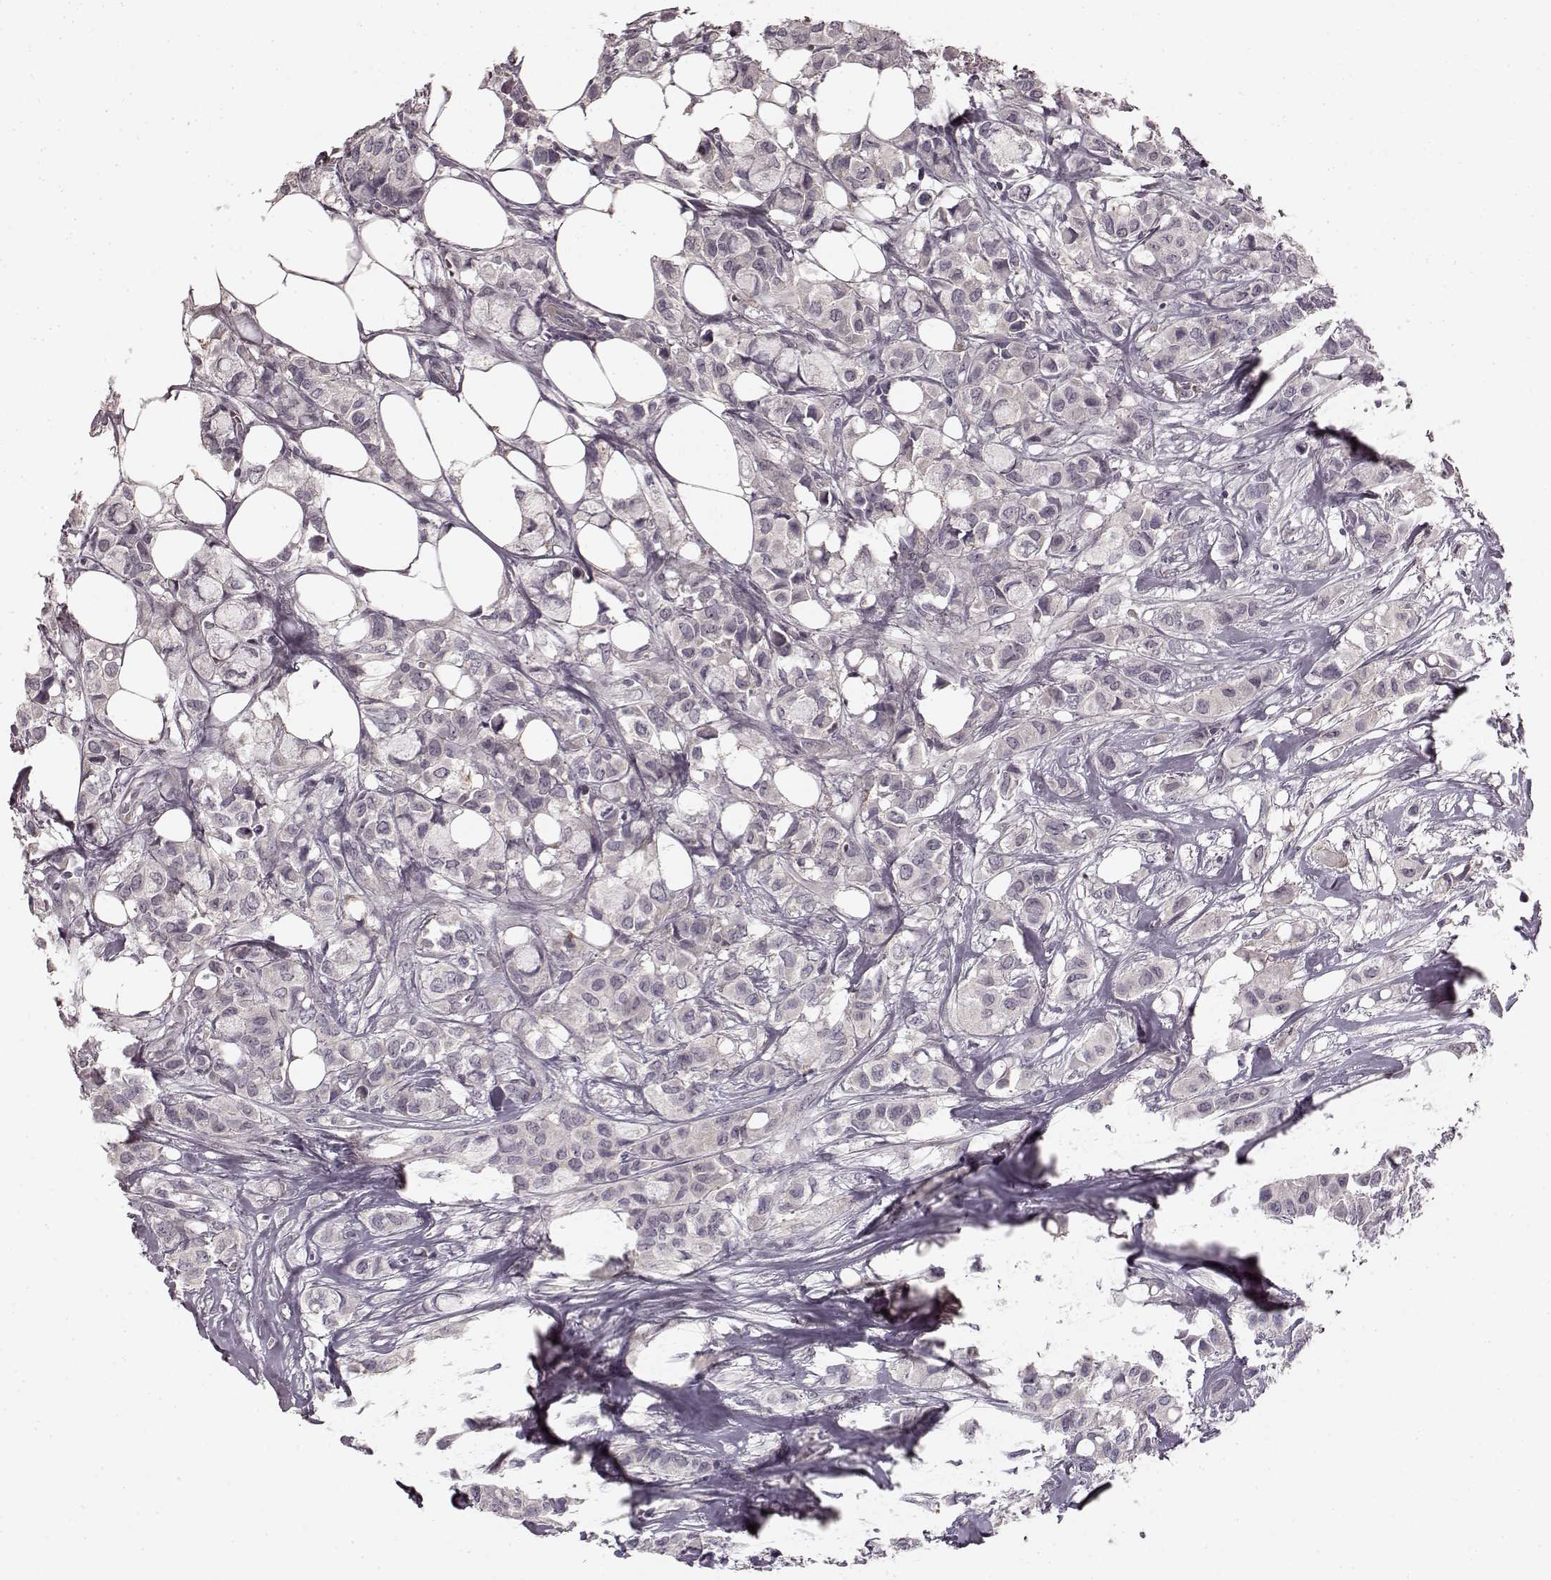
{"staining": {"intensity": "negative", "quantity": "none", "location": "none"}, "tissue": "breast cancer", "cell_type": "Tumor cells", "image_type": "cancer", "snomed": [{"axis": "morphology", "description": "Duct carcinoma"}, {"axis": "topography", "description": "Breast"}], "caption": "Protein analysis of breast cancer displays no significant staining in tumor cells.", "gene": "PRKCE", "patient": {"sex": "female", "age": 85}}